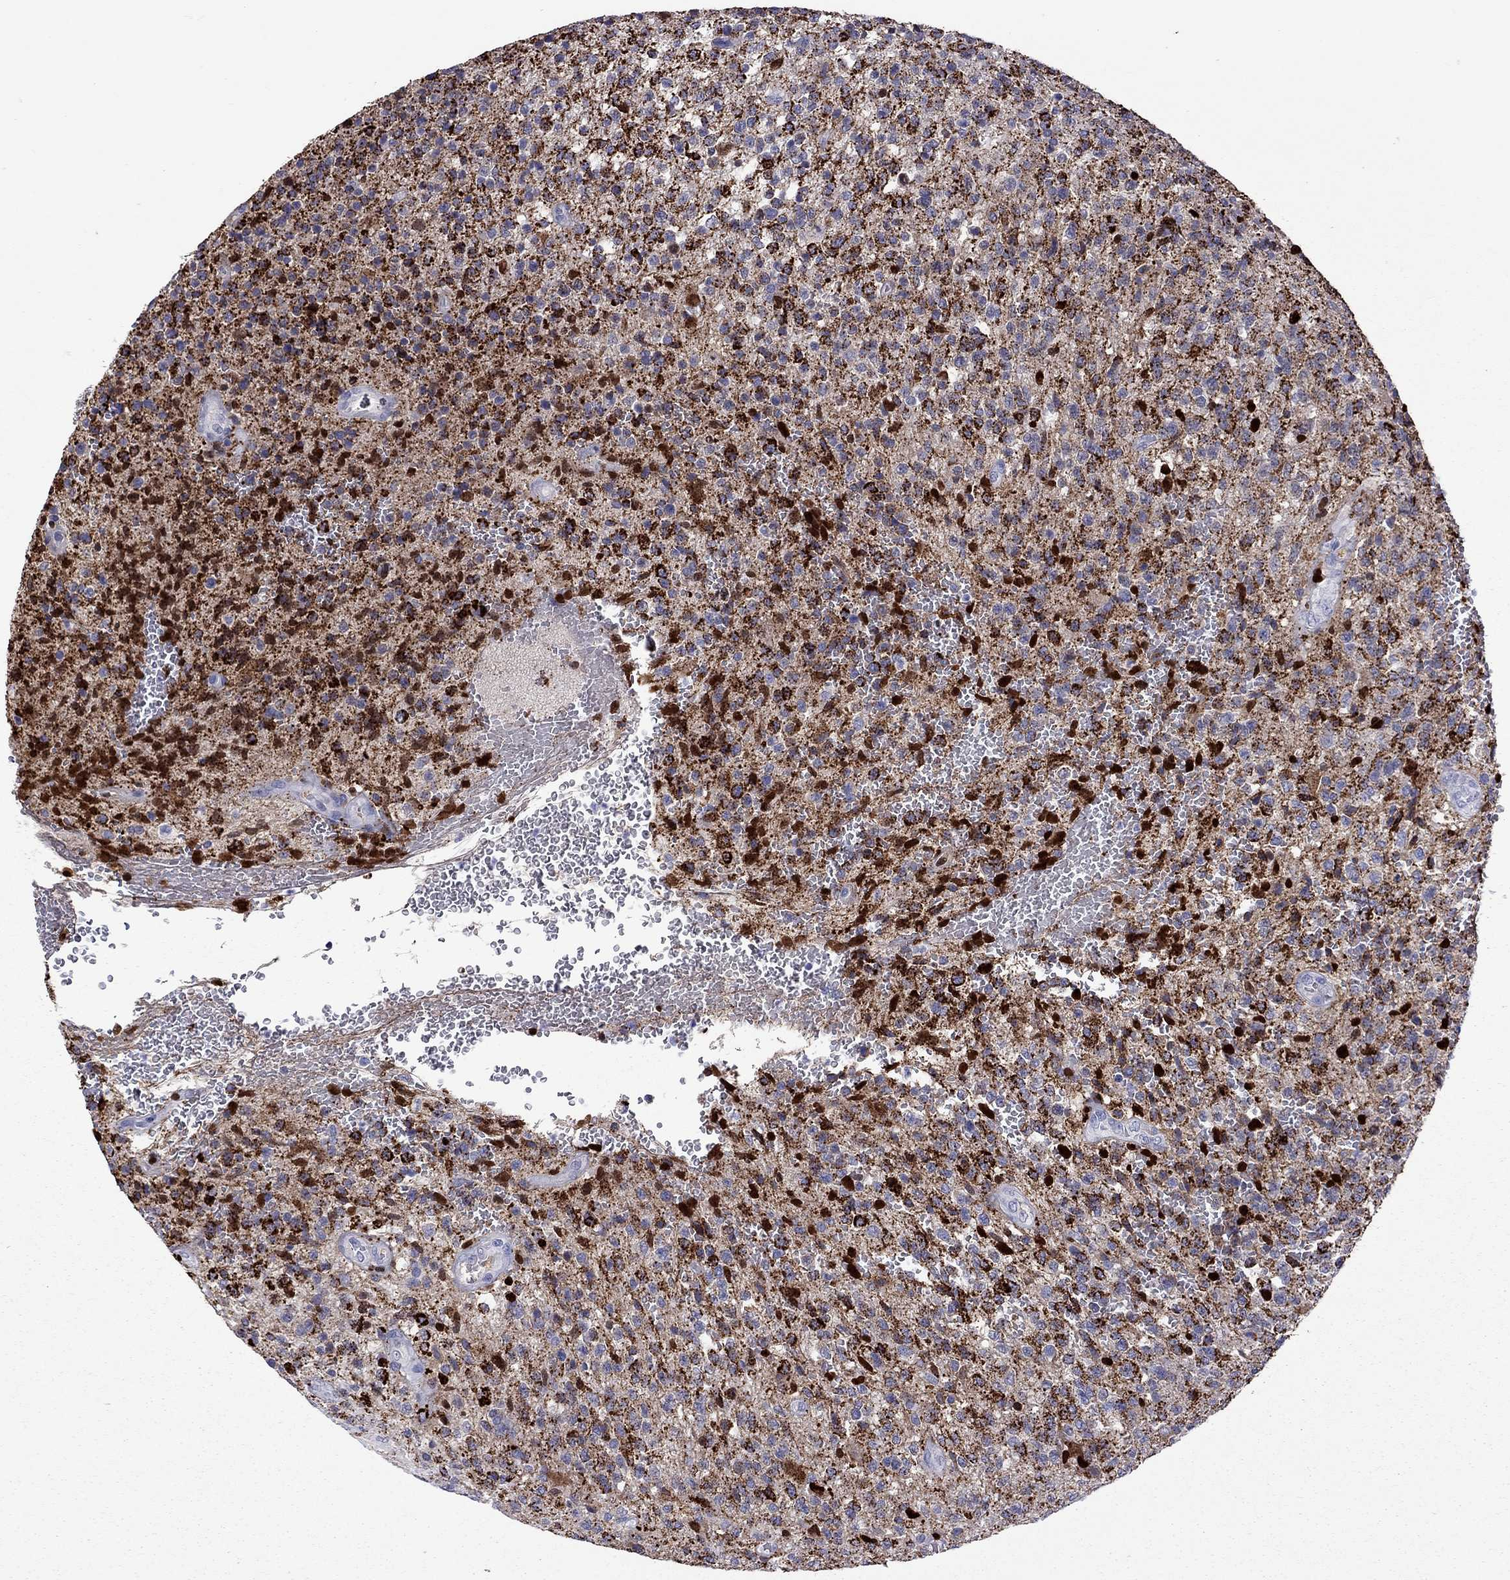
{"staining": {"intensity": "strong", "quantity": "<25%", "location": "cytoplasmic/membranous"}, "tissue": "glioma", "cell_type": "Tumor cells", "image_type": "cancer", "snomed": [{"axis": "morphology", "description": "Glioma, malignant, High grade"}, {"axis": "topography", "description": "Brain"}], "caption": "High-magnification brightfield microscopy of glioma stained with DAB (3,3'-diaminobenzidine) (brown) and counterstained with hematoxylin (blue). tumor cells exhibit strong cytoplasmic/membranous positivity is present in about<25% of cells.", "gene": "SERPINA3", "patient": {"sex": "male", "age": 56}}